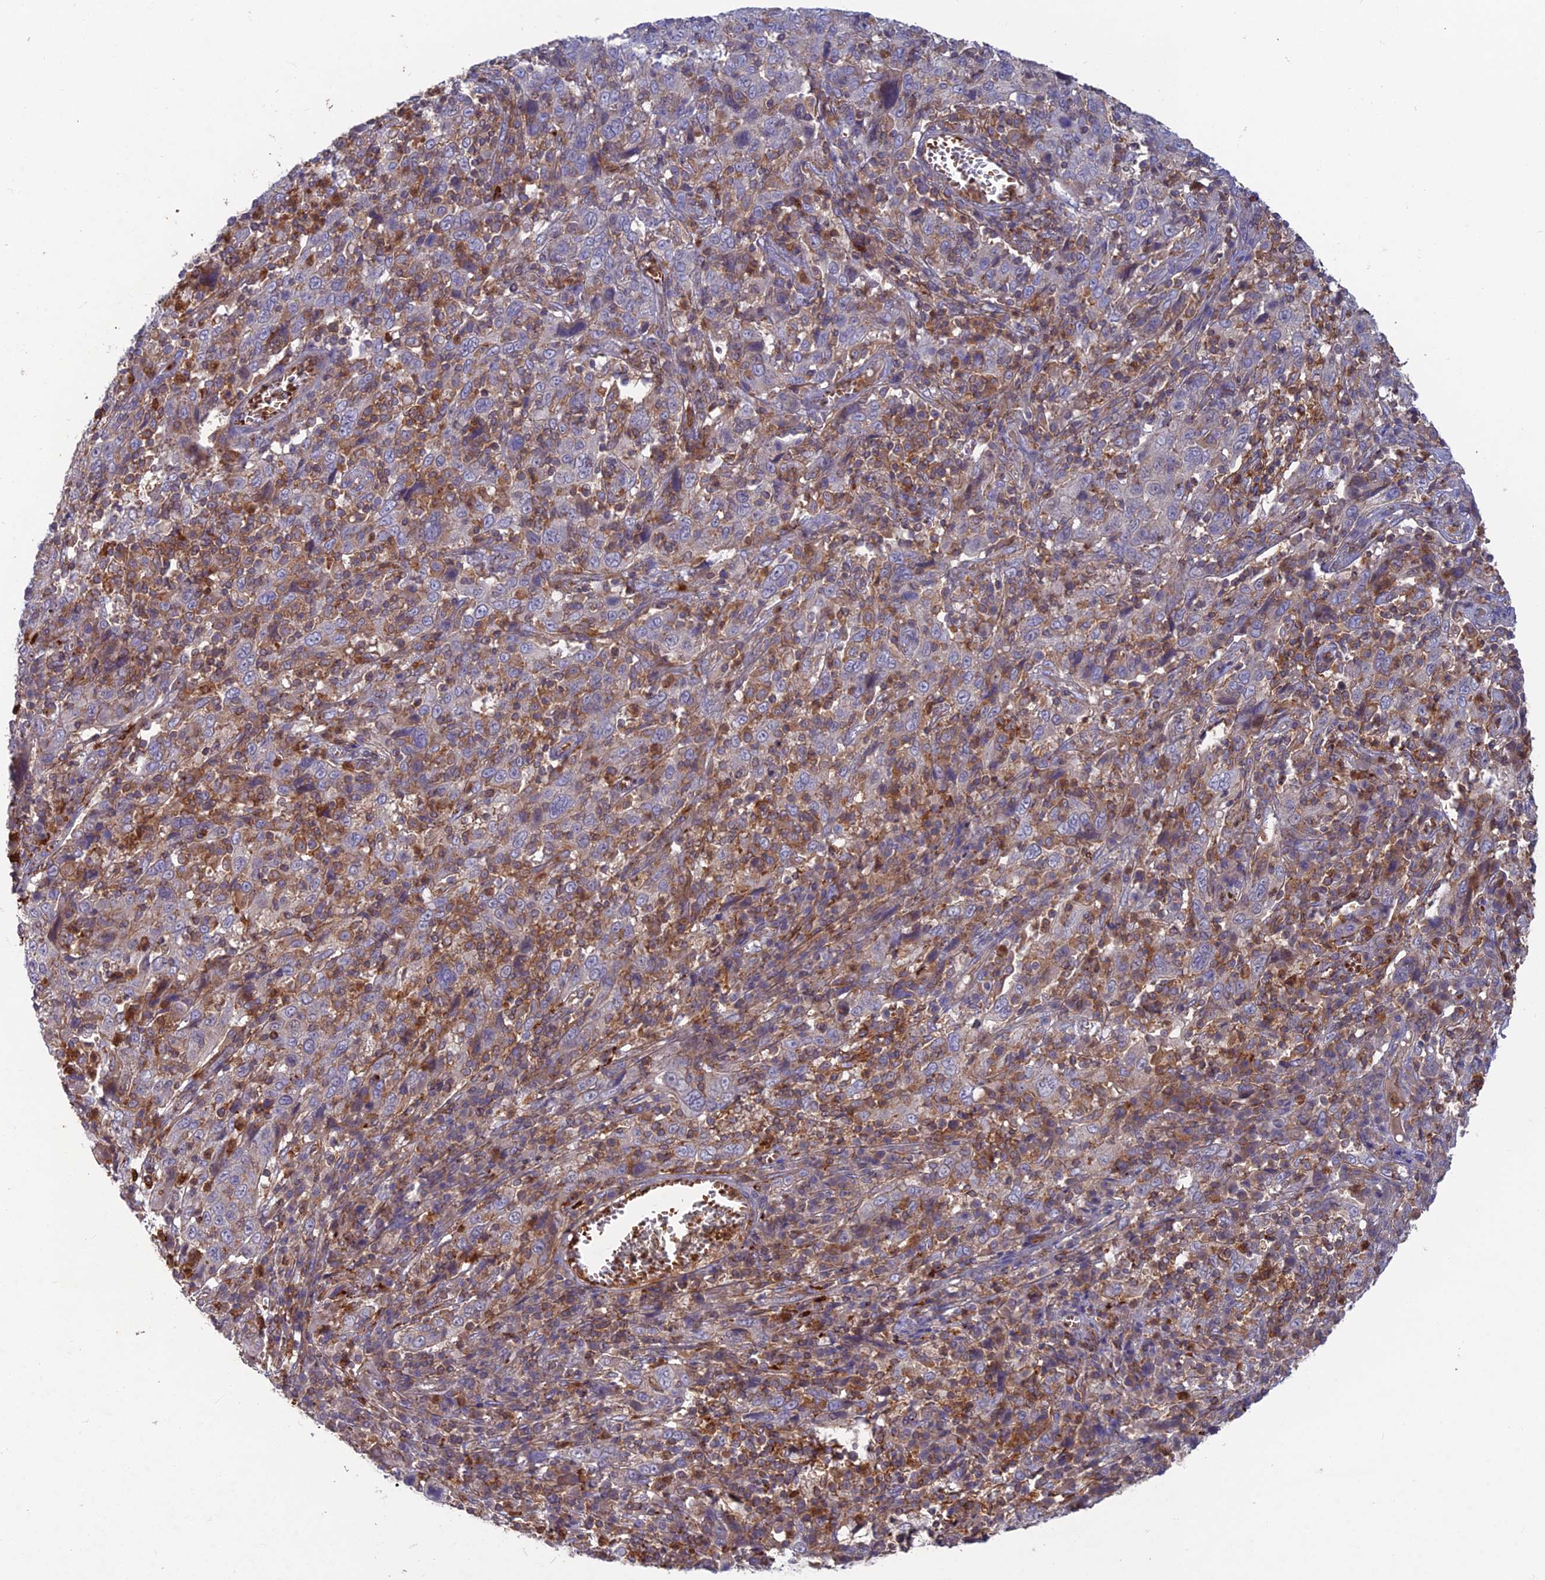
{"staining": {"intensity": "negative", "quantity": "none", "location": "none"}, "tissue": "cervical cancer", "cell_type": "Tumor cells", "image_type": "cancer", "snomed": [{"axis": "morphology", "description": "Squamous cell carcinoma, NOS"}, {"axis": "topography", "description": "Cervix"}], "caption": "Immunohistochemical staining of human squamous cell carcinoma (cervical) displays no significant staining in tumor cells.", "gene": "CPNE7", "patient": {"sex": "female", "age": 46}}